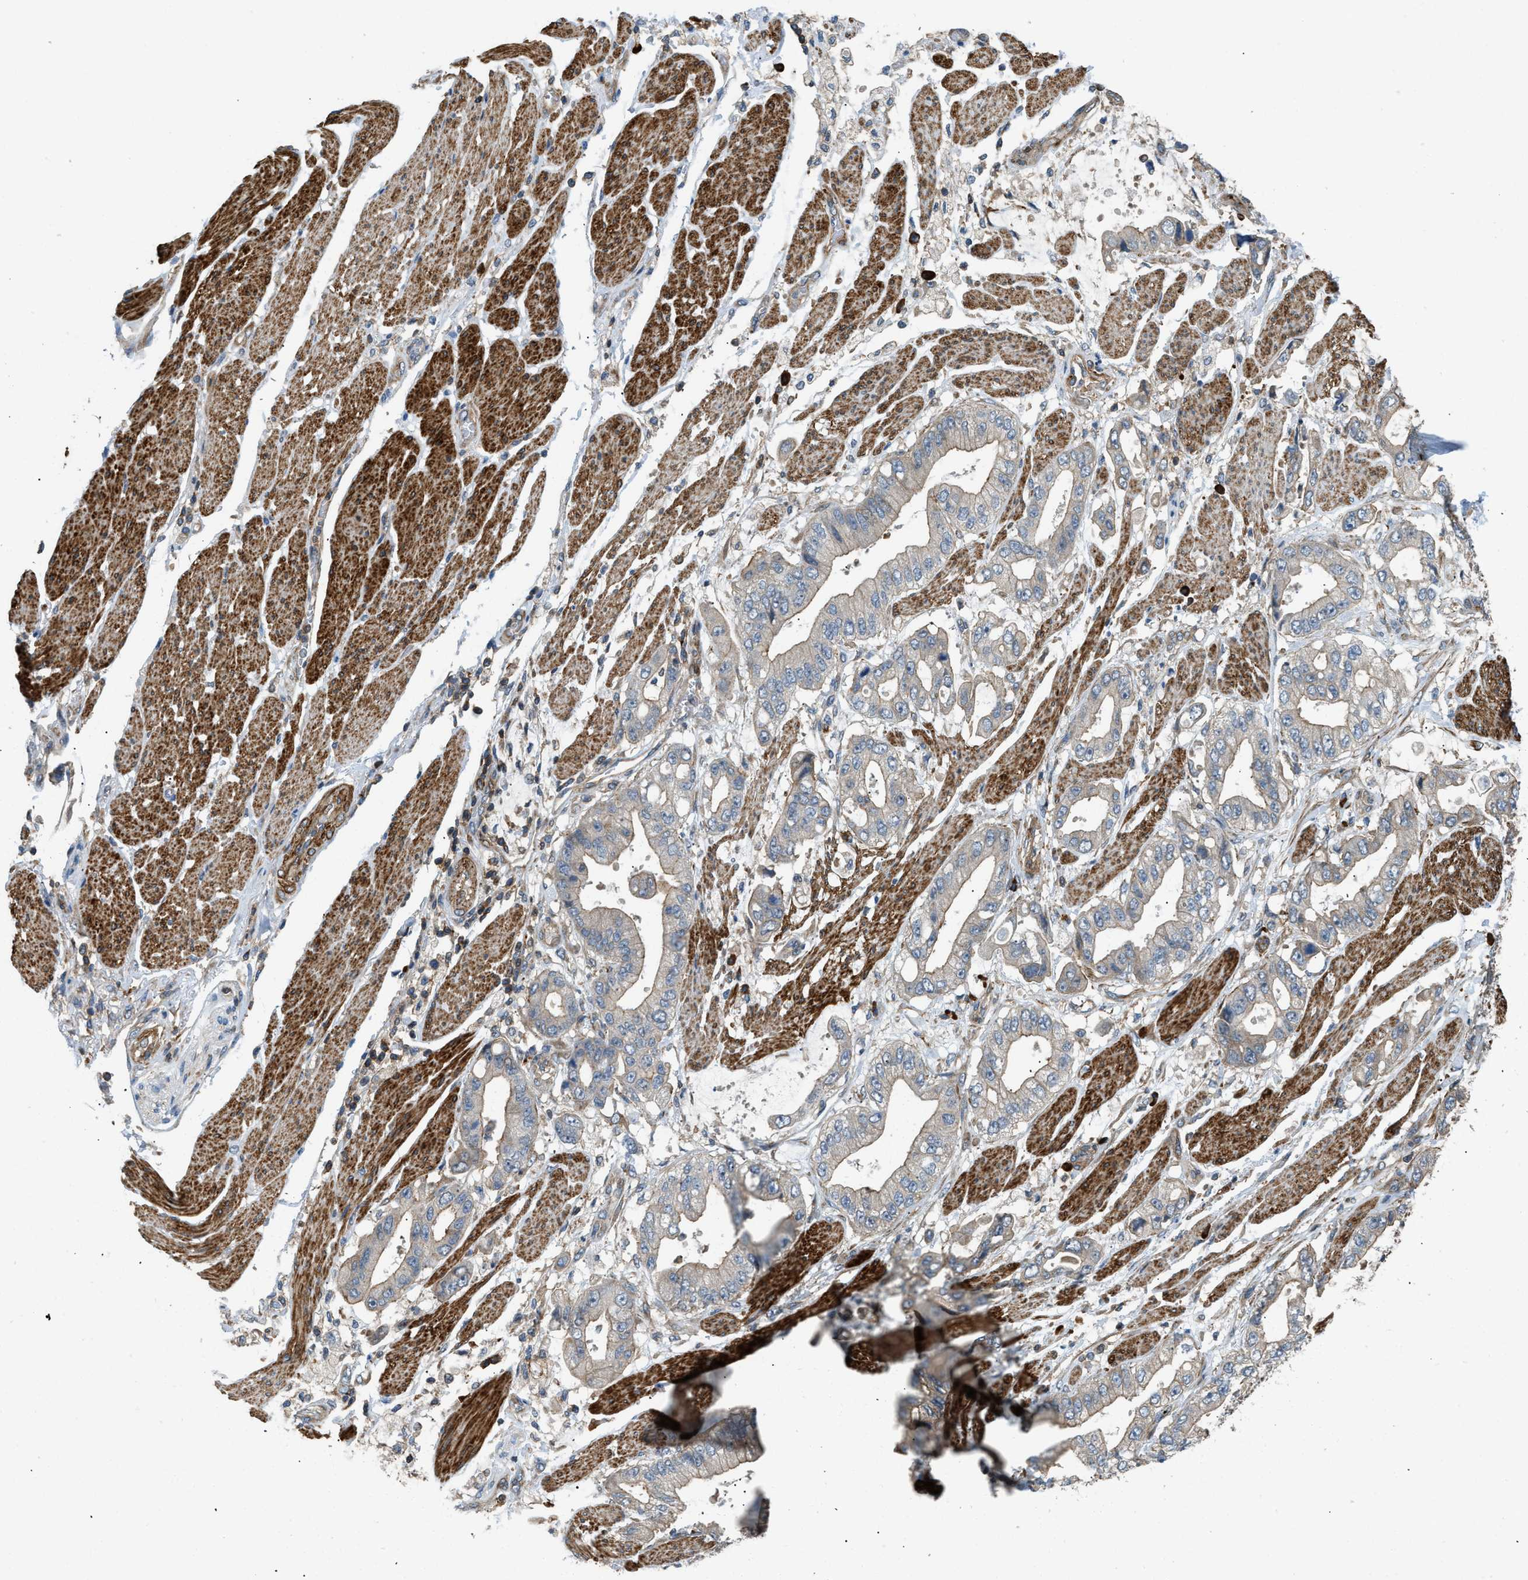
{"staining": {"intensity": "moderate", "quantity": "<25%", "location": "cytoplasmic/membranous"}, "tissue": "stomach cancer", "cell_type": "Tumor cells", "image_type": "cancer", "snomed": [{"axis": "morphology", "description": "Normal tissue, NOS"}, {"axis": "morphology", "description": "Adenocarcinoma, NOS"}, {"axis": "topography", "description": "Stomach"}], "caption": "Stomach cancer (adenocarcinoma) stained for a protein exhibits moderate cytoplasmic/membranous positivity in tumor cells.", "gene": "BTN3A2", "patient": {"sex": "male", "age": 62}}